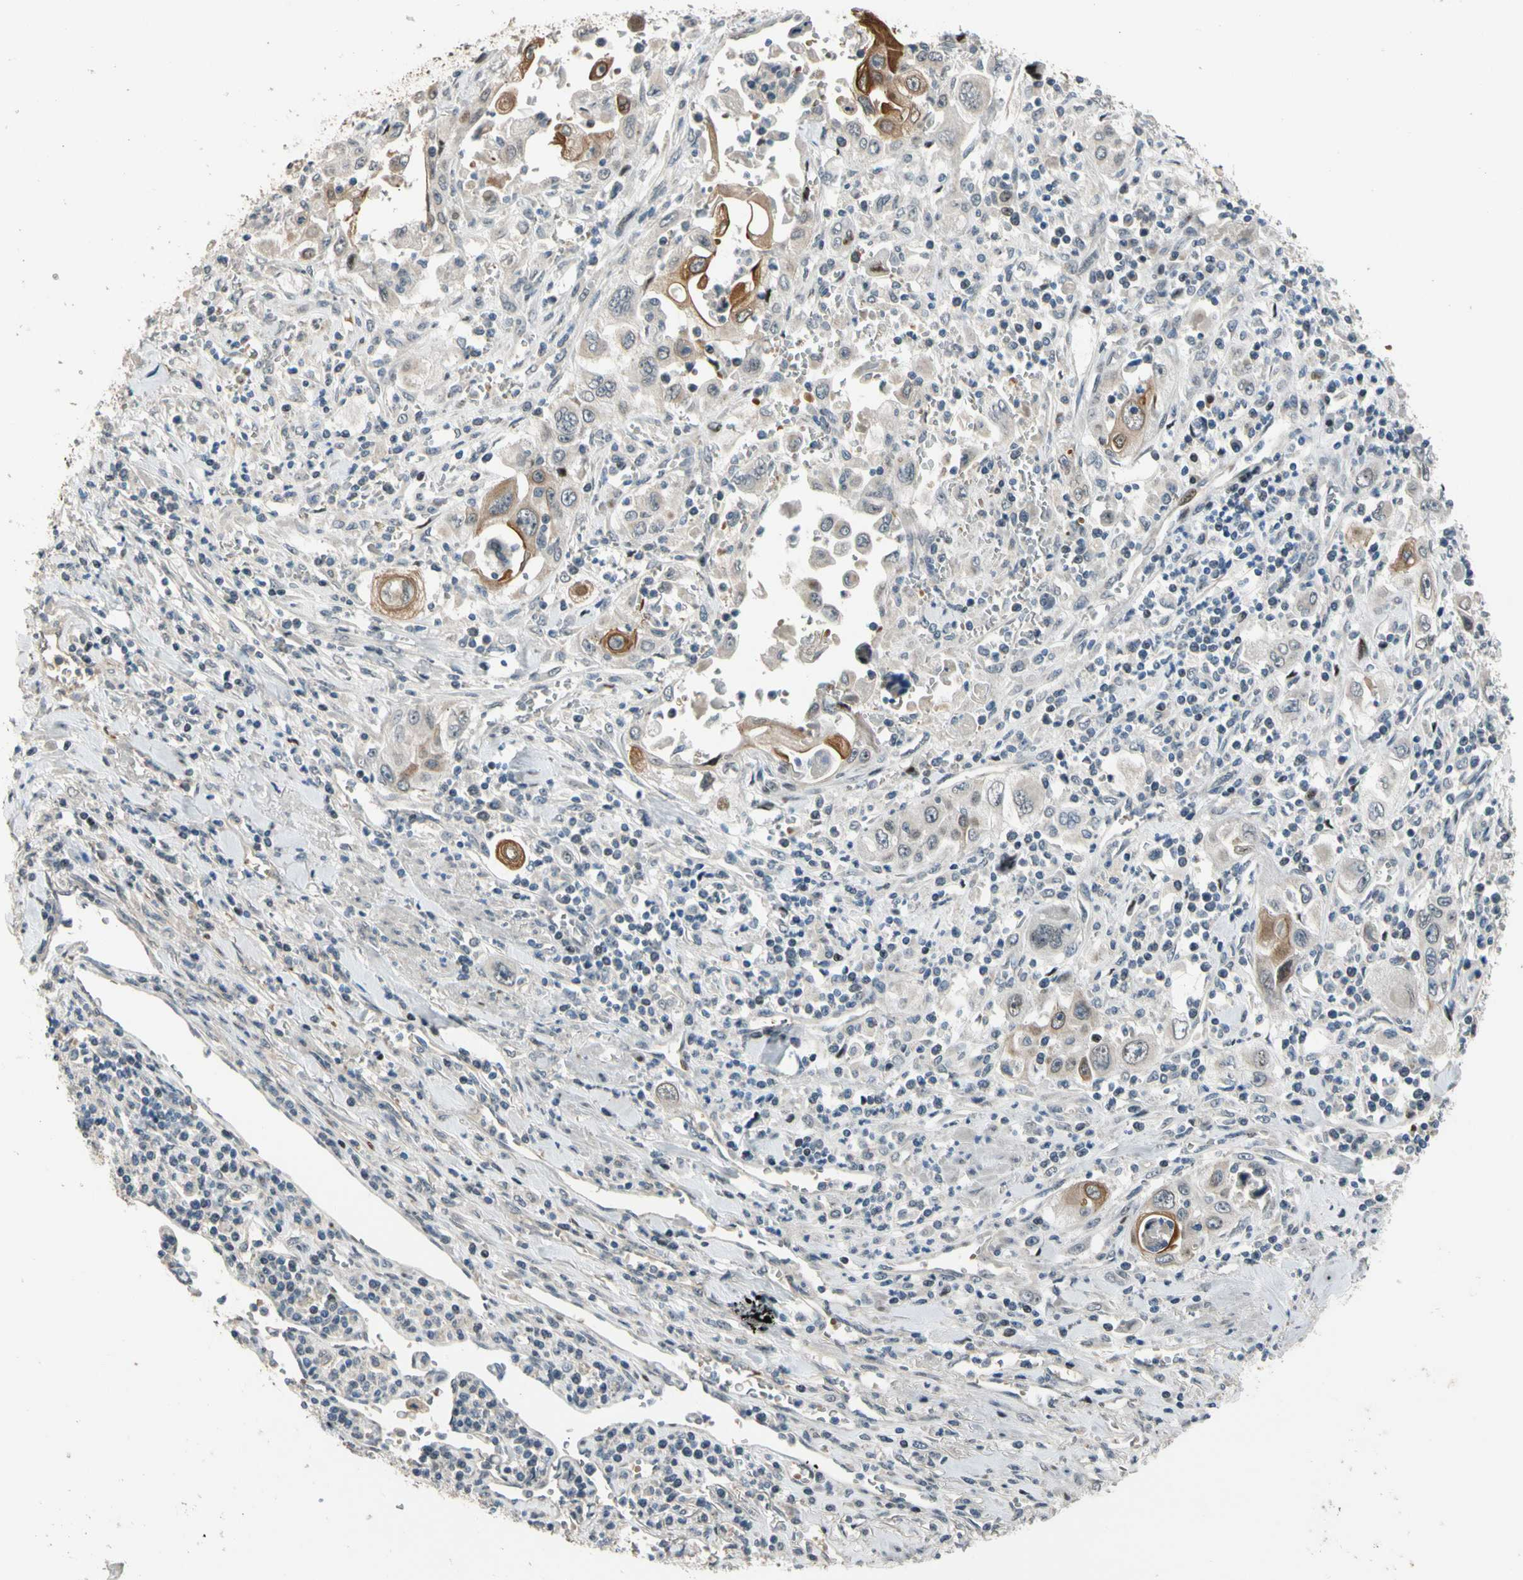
{"staining": {"intensity": "moderate", "quantity": "25%-75%", "location": "cytoplasmic/membranous"}, "tissue": "pancreatic cancer", "cell_type": "Tumor cells", "image_type": "cancer", "snomed": [{"axis": "morphology", "description": "Adenocarcinoma, NOS"}, {"axis": "topography", "description": "Pancreas"}], "caption": "The photomicrograph exhibits immunohistochemical staining of adenocarcinoma (pancreatic). There is moderate cytoplasmic/membranous positivity is present in approximately 25%-75% of tumor cells.", "gene": "ZNF184", "patient": {"sex": "male", "age": 70}}